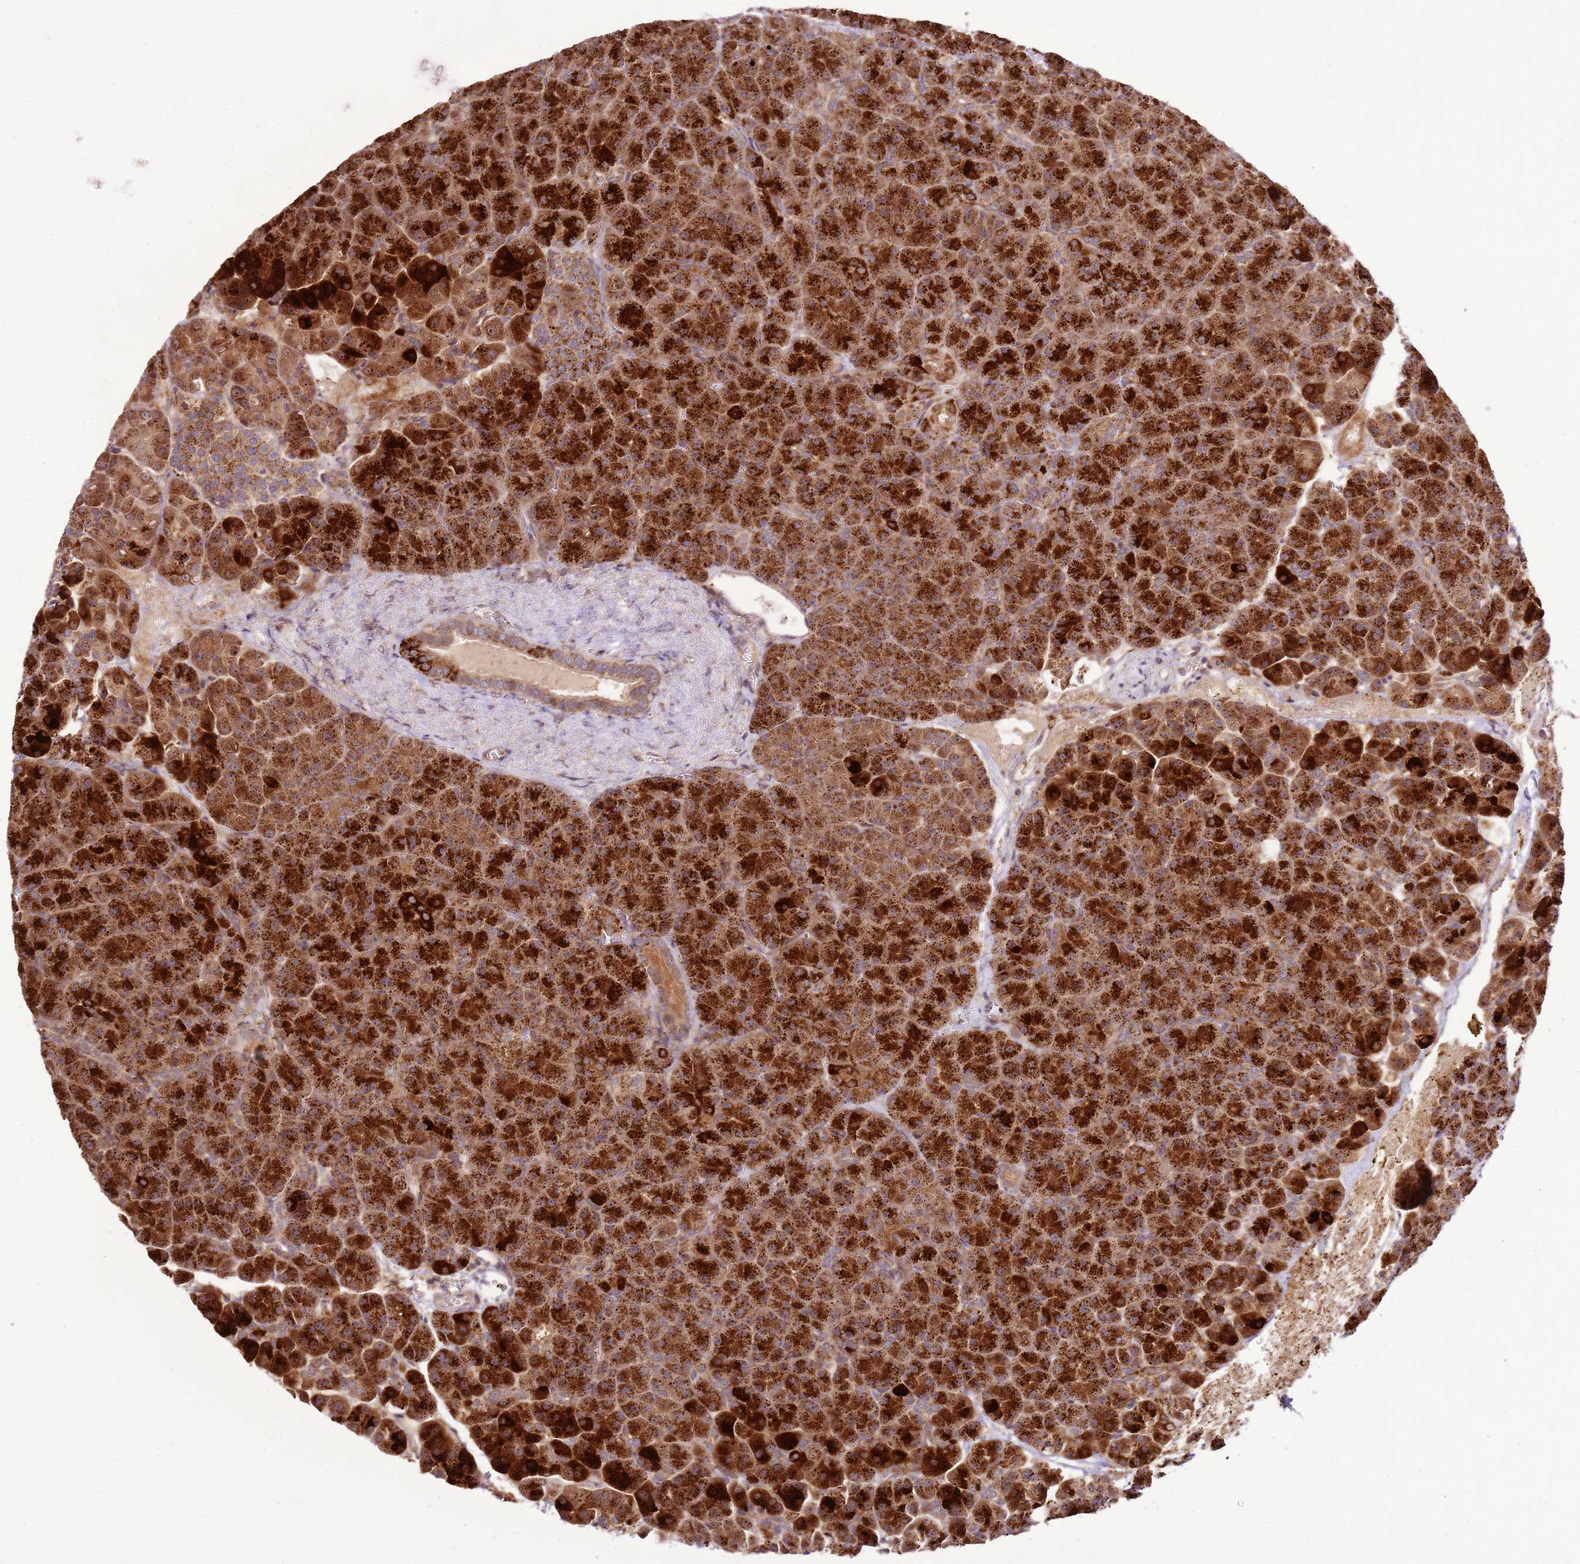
{"staining": {"intensity": "strong", "quantity": ">75%", "location": "cytoplasmic/membranous"}, "tissue": "pancreas", "cell_type": "Exocrine glandular cells", "image_type": "normal", "snomed": [{"axis": "morphology", "description": "Normal tissue, NOS"}, {"axis": "topography", "description": "Pancreas"}], "caption": "The immunohistochemical stain shows strong cytoplasmic/membranous positivity in exocrine glandular cells of benign pancreas. (DAB (3,3'-diaminobenzidine) IHC, brown staining for protein, blue staining for nuclei).", "gene": "RASA3", "patient": {"sex": "female", "age": 74}}